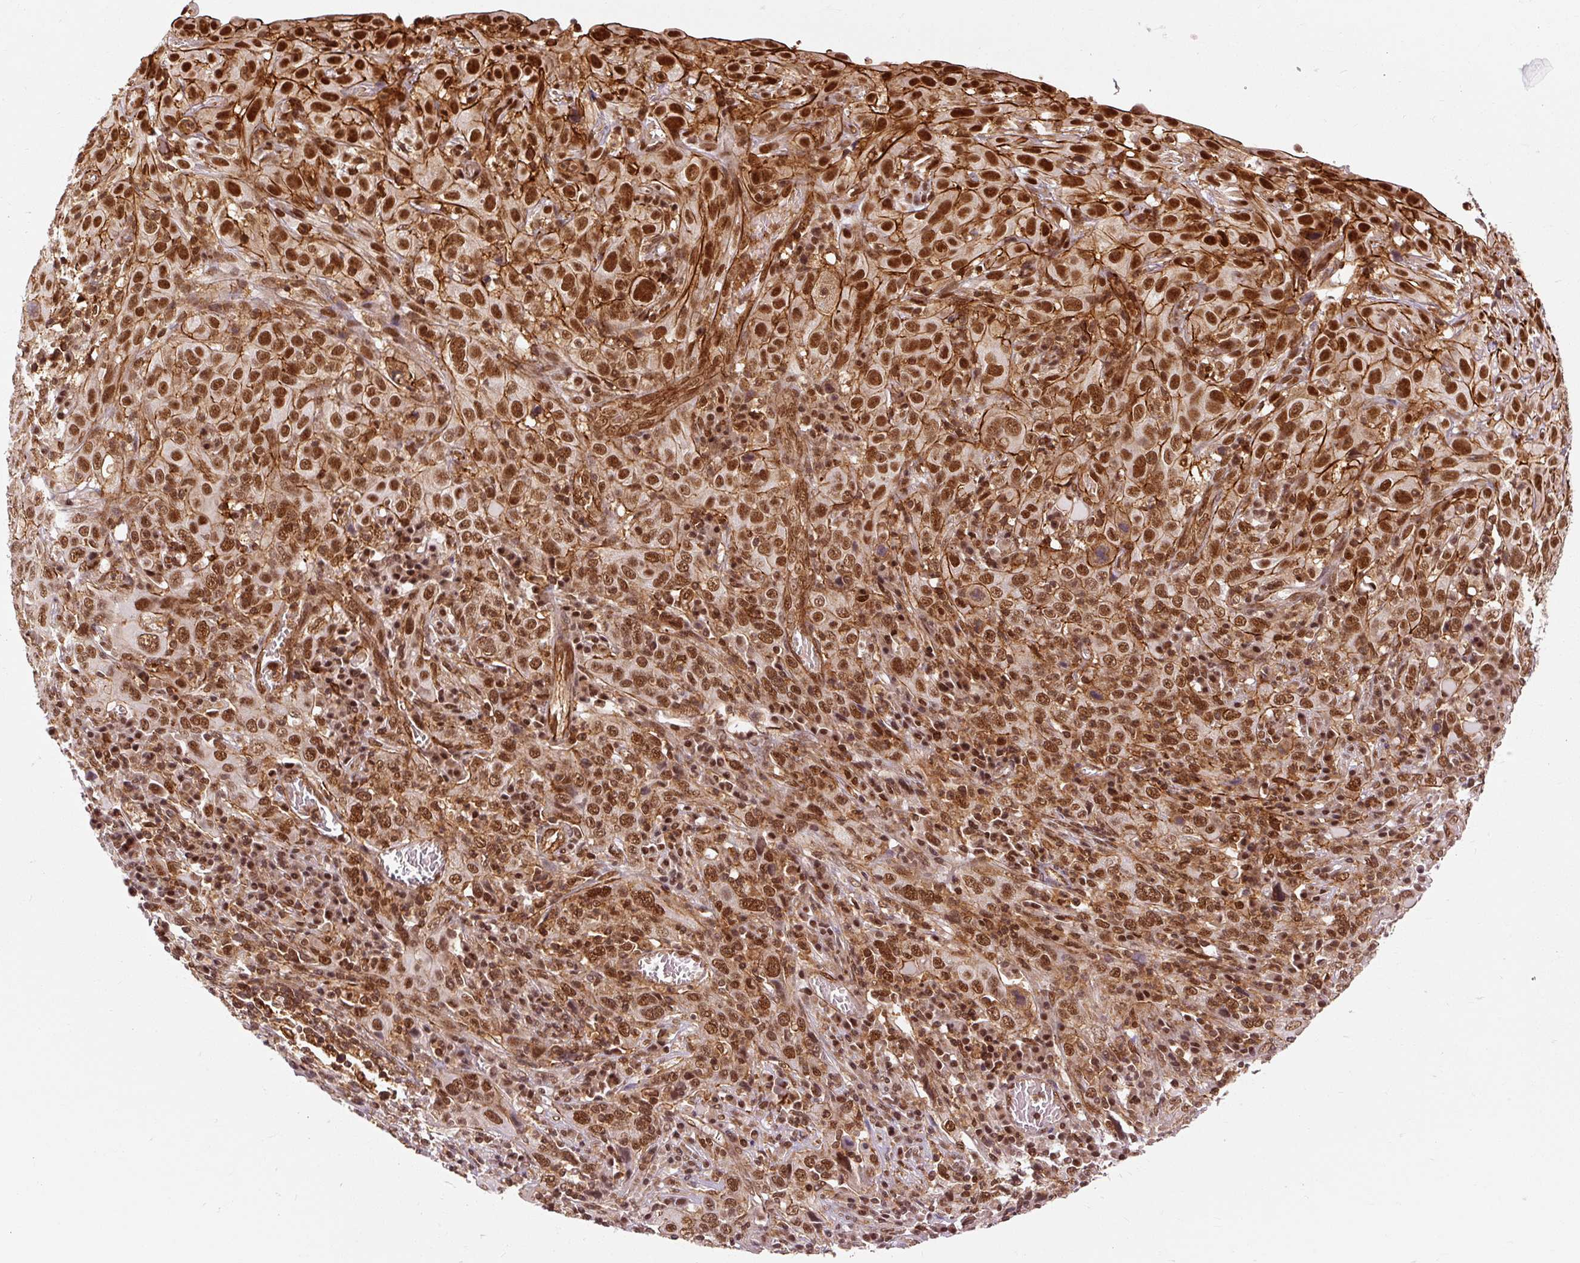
{"staining": {"intensity": "strong", "quantity": ">75%", "location": "cytoplasmic/membranous,nuclear"}, "tissue": "cervical cancer", "cell_type": "Tumor cells", "image_type": "cancer", "snomed": [{"axis": "morphology", "description": "Squamous cell carcinoma, NOS"}, {"axis": "topography", "description": "Cervix"}], "caption": "Immunohistochemistry (DAB) staining of human cervical cancer (squamous cell carcinoma) shows strong cytoplasmic/membranous and nuclear protein expression in about >75% of tumor cells. (DAB (3,3'-diaminobenzidine) = brown stain, brightfield microscopy at high magnification).", "gene": "CSTF1", "patient": {"sex": "female", "age": 46}}